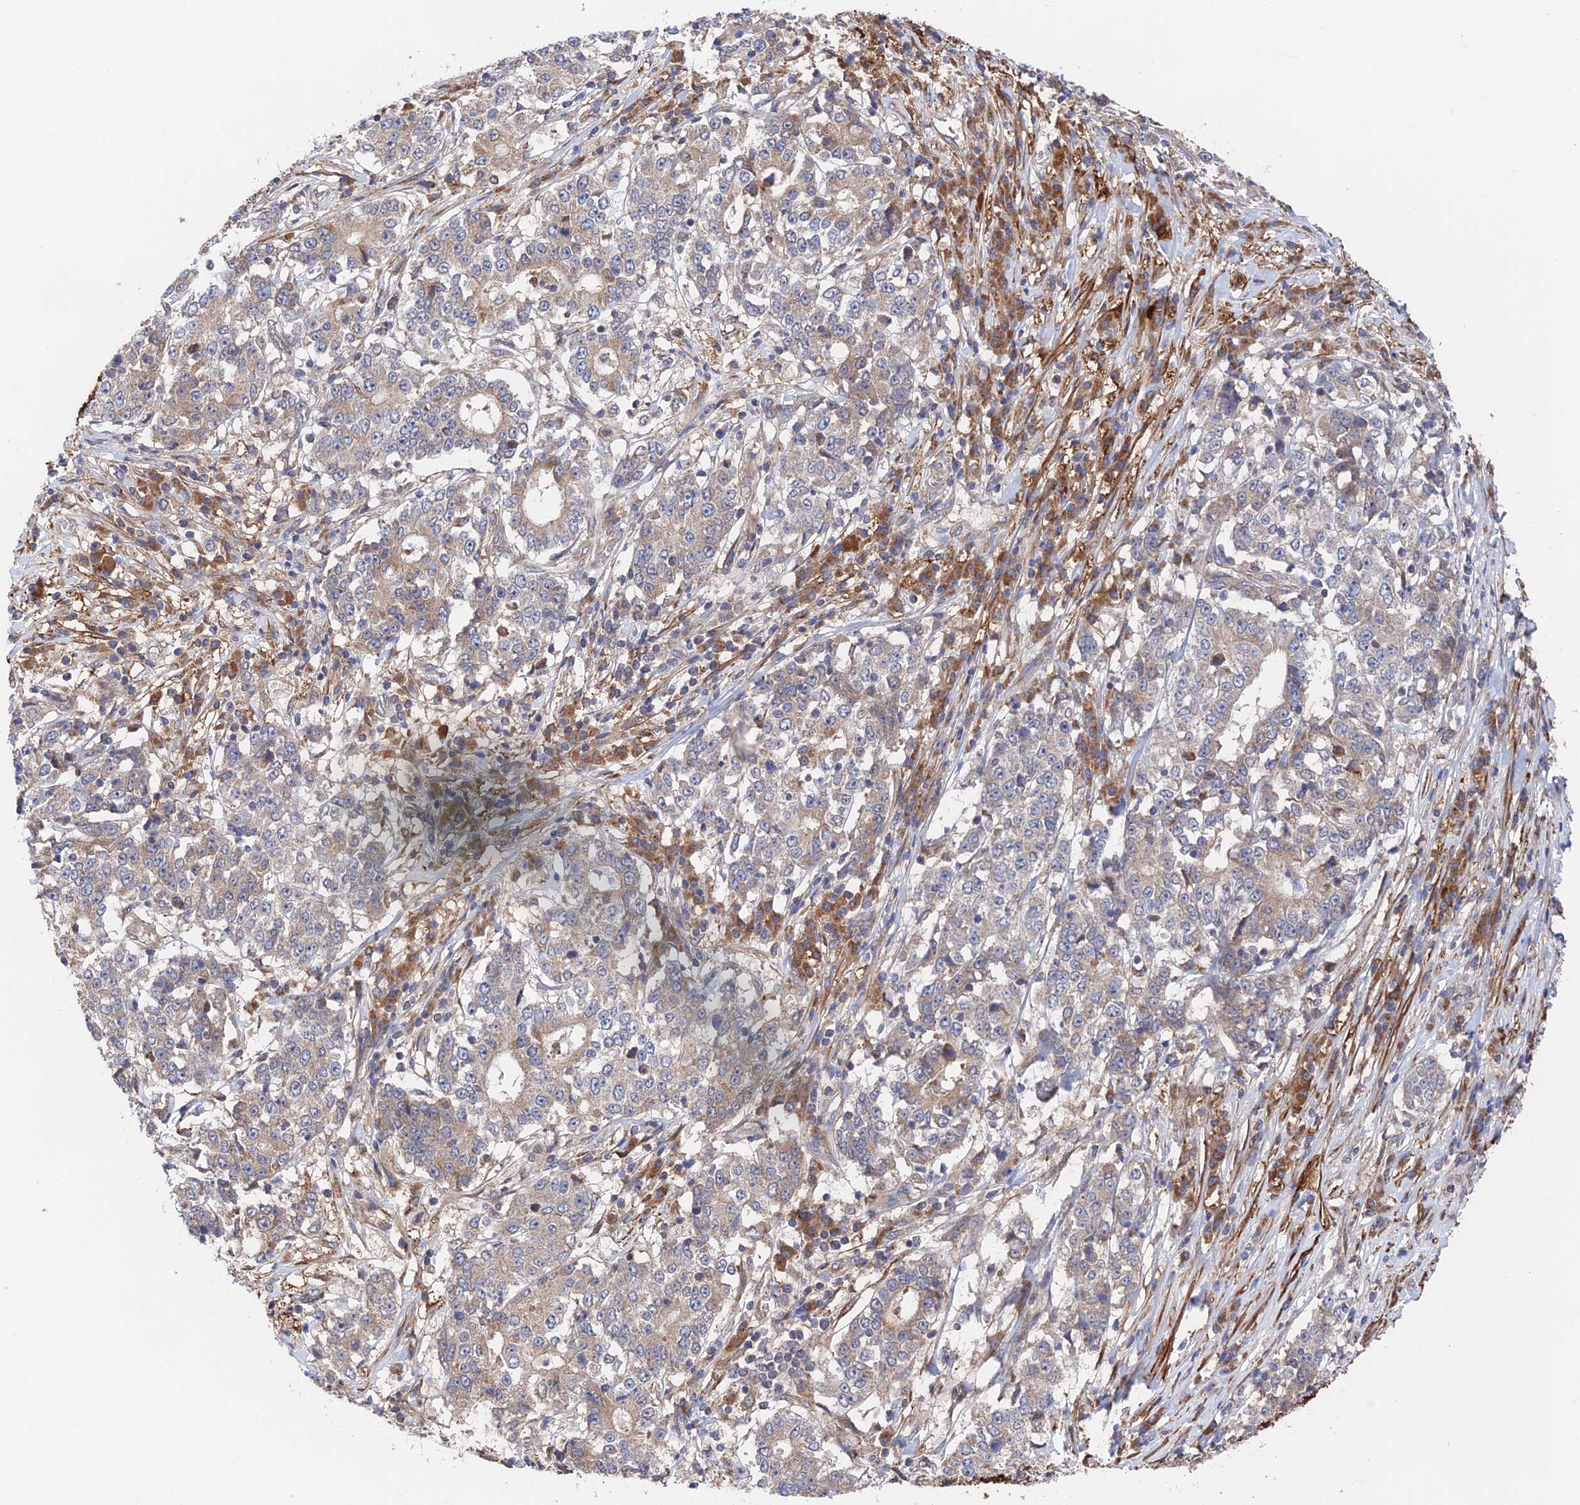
{"staining": {"intensity": "moderate", "quantity": ">75%", "location": "cytoplasmic/membranous"}, "tissue": "stomach cancer", "cell_type": "Tumor cells", "image_type": "cancer", "snomed": [{"axis": "morphology", "description": "Adenocarcinoma, NOS"}, {"axis": "topography", "description": "Stomach"}], "caption": "Brown immunohistochemical staining in stomach cancer shows moderate cytoplasmic/membranous staining in approximately >75% of tumor cells.", "gene": "ZNF320", "patient": {"sex": "male", "age": 59}}